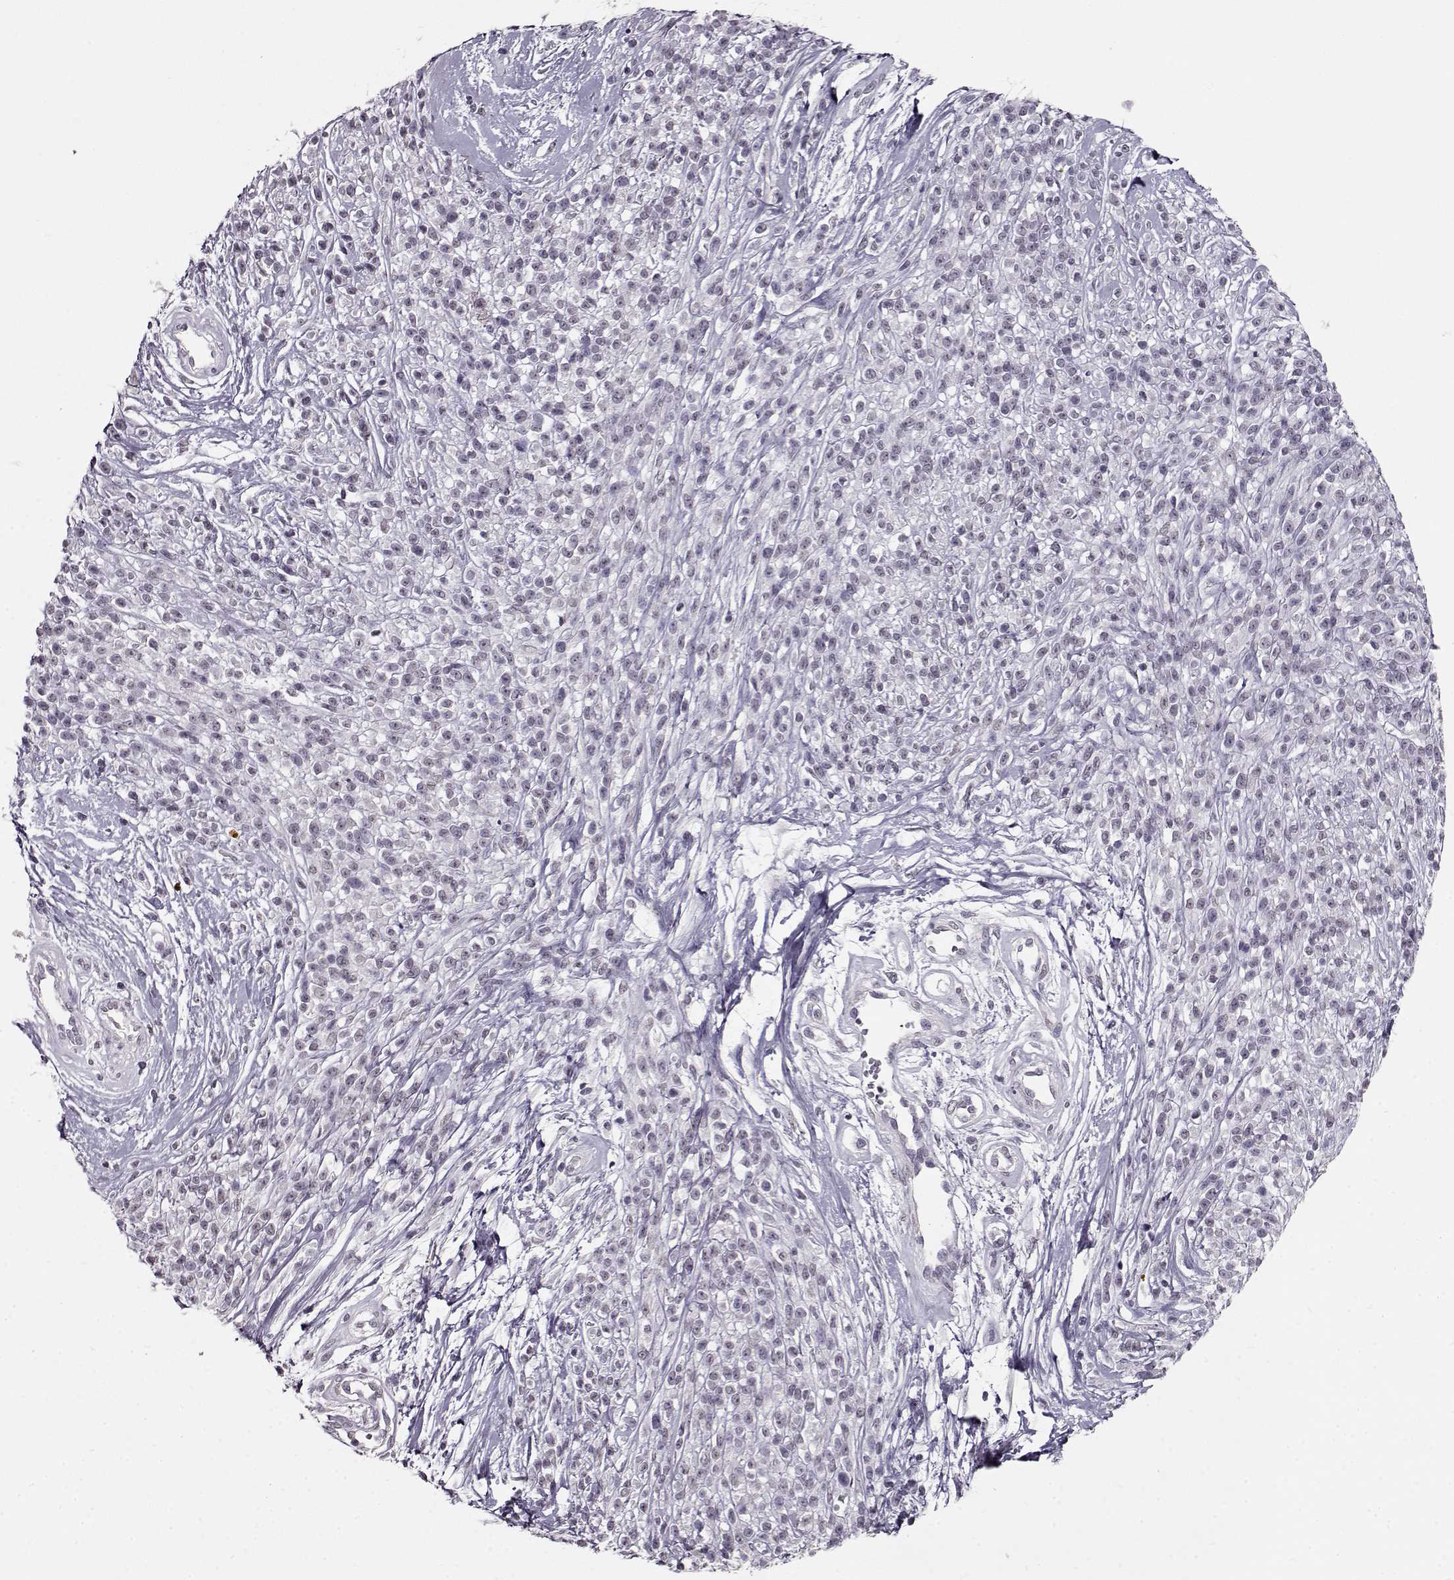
{"staining": {"intensity": "weak", "quantity": "<25%", "location": "nuclear"}, "tissue": "melanoma", "cell_type": "Tumor cells", "image_type": "cancer", "snomed": [{"axis": "morphology", "description": "Malignant melanoma, NOS"}, {"axis": "topography", "description": "Skin"}, {"axis": "topography", "description": "Skin of trunk"}], "caption": "Tumor cells are negative for brown protein staining in malignant melanoma. The staining was performed using DAB to visualize the protein expression in brown, while the nuclei were stained in blue with hematoxylin (Magnification: 20x).", "gene": "RP1L1", "patient": {"sex": "male", "age": 74}}